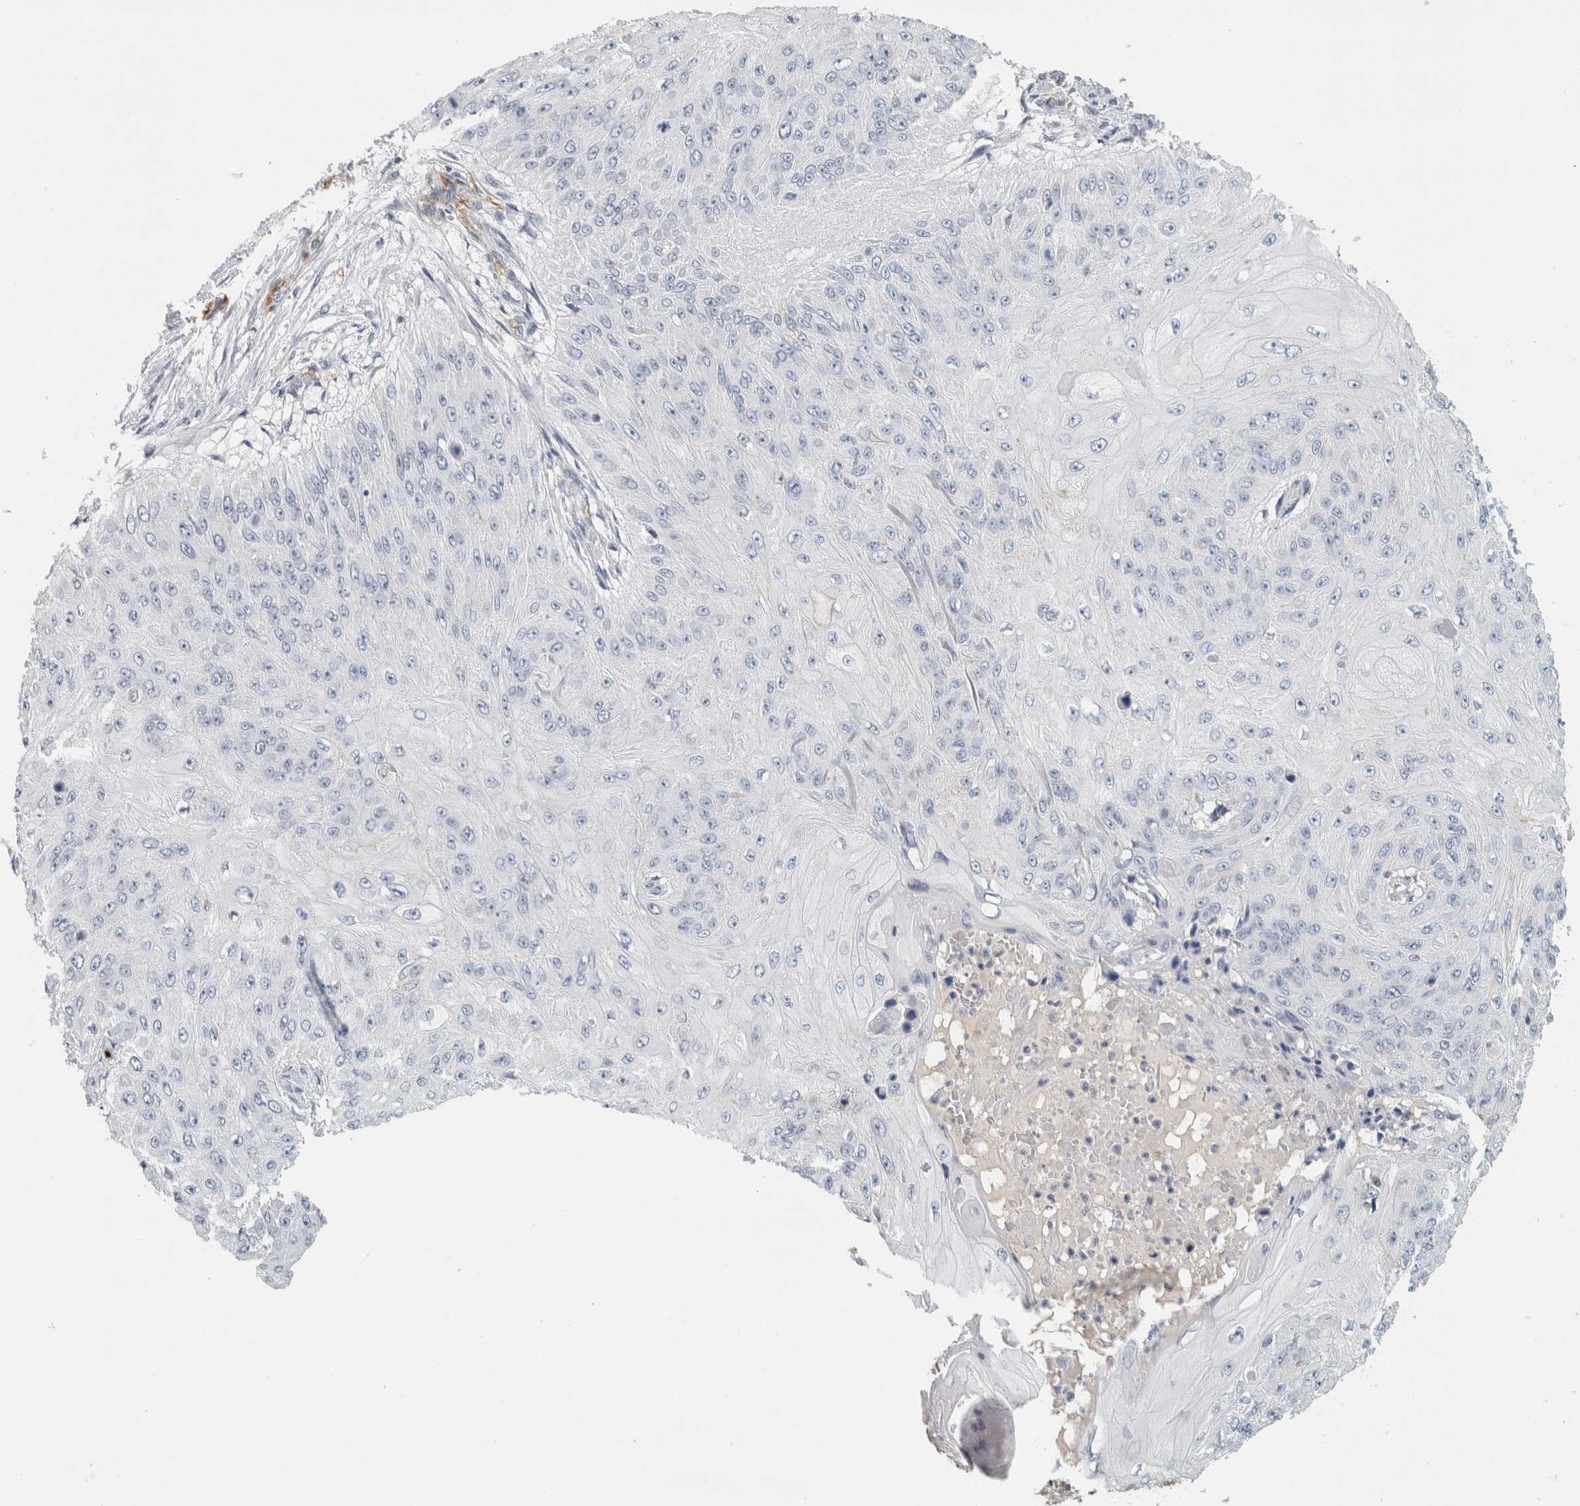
{"staining": {"intensity": "negative", "quantity": "none", "location": "none"}, "tissue": "skin cancer", "cell_type": "Tumor cells", "image_type": "cancer", "snomed": [{"axis": "morphology", "description": "Squamous cell carcinoma, NOS"}, {"axis": "topography", "description": "Skin"}], "caption": "Immunohistochemistry (IHC) image of human squamous cell carcinoma (skin) stained for a protein (brown), which reveals no staining in tumor cells.", "gene": "CD36", "patient": {"sex": "female", "age": 80}}